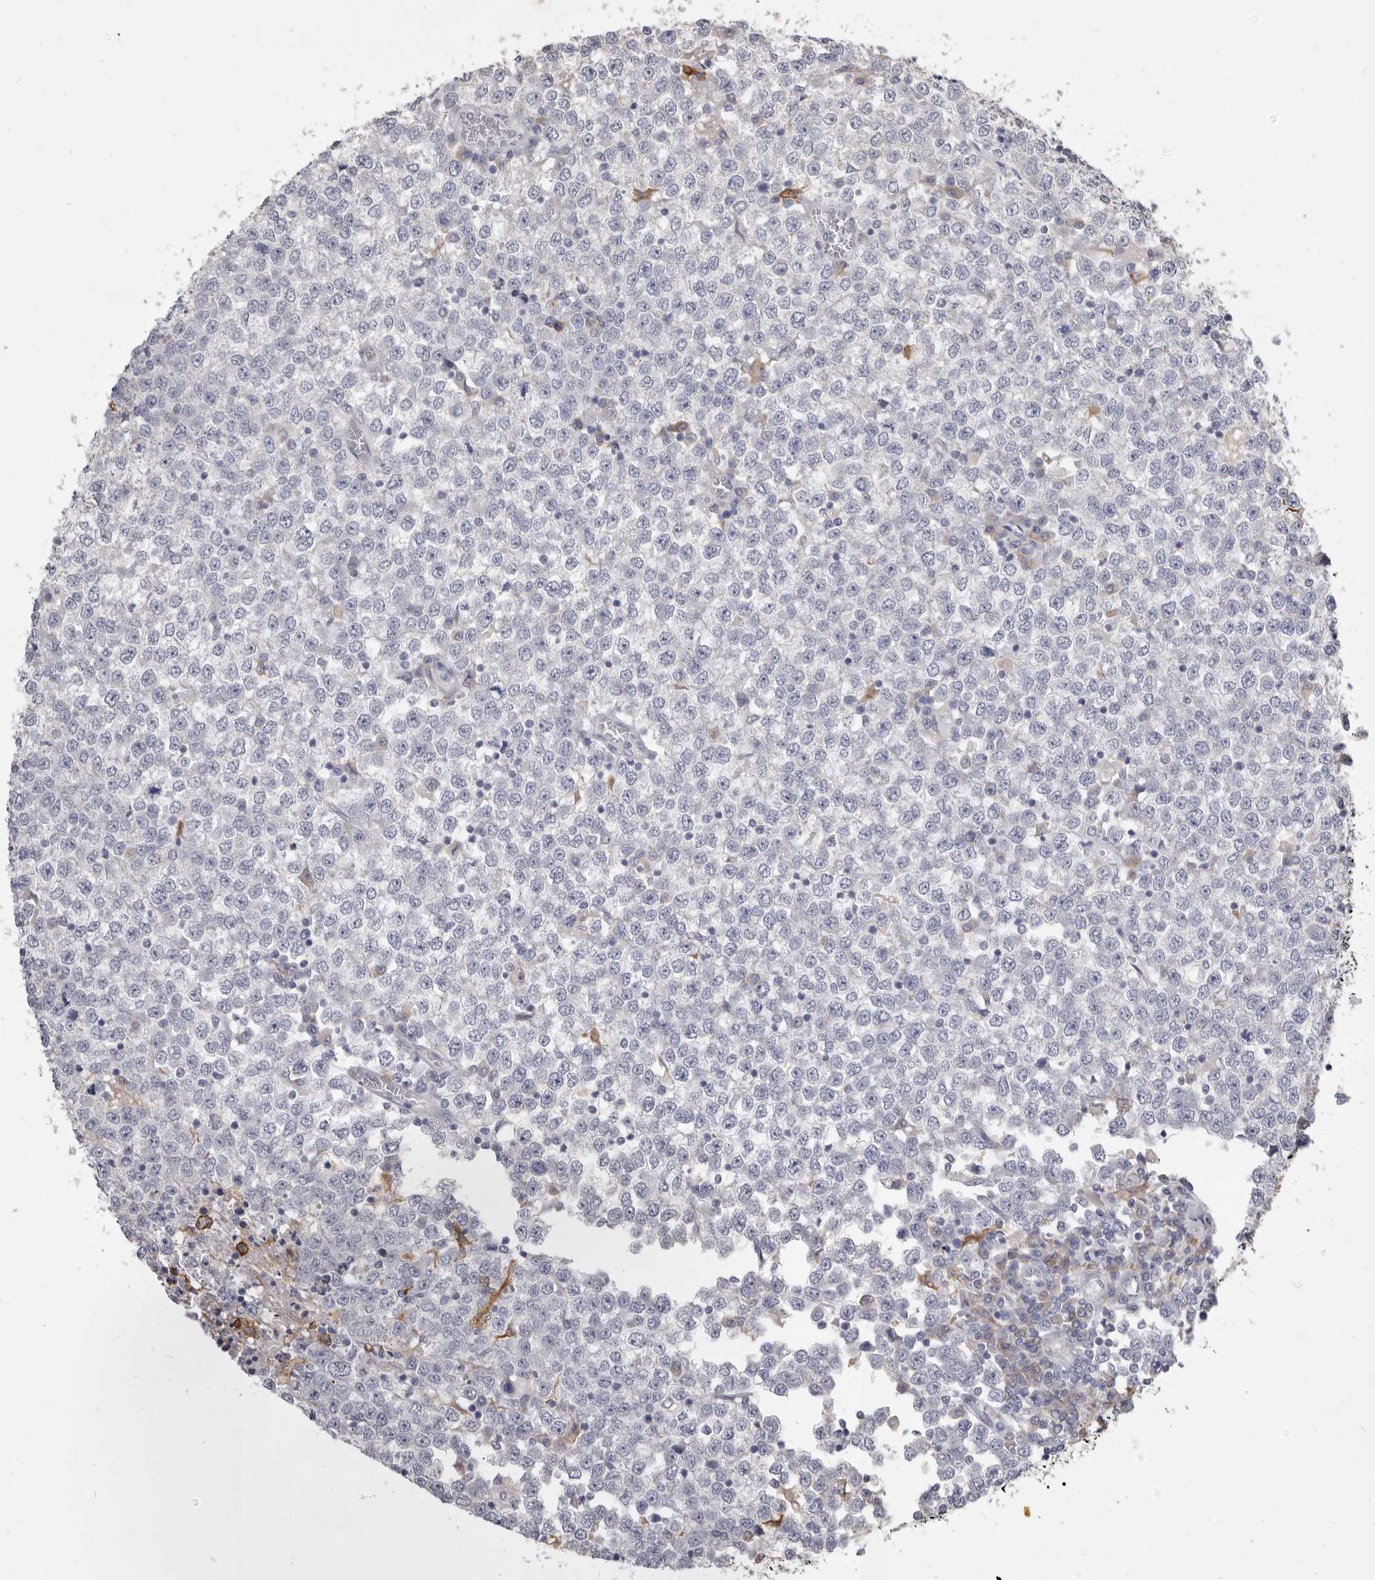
{"staining": {"intensity": "negative", "quantity": "none", "location": "none"}, "tissue": "testis cancer", "cell_type": "Tumor cells", "image_type": "cancer", "snomed": [{"axis": "morphology", "description": "Seminoma, NOS"}, {"axis": "topography", "description": "Testis"}], "caption": "The immunohistochemistry (IHC) histopathology image has no significant expression in tumor cells of seminoma (testis) tissue.", "gene": "VPS45", "patient": {"sex": "male", "age": 65}}